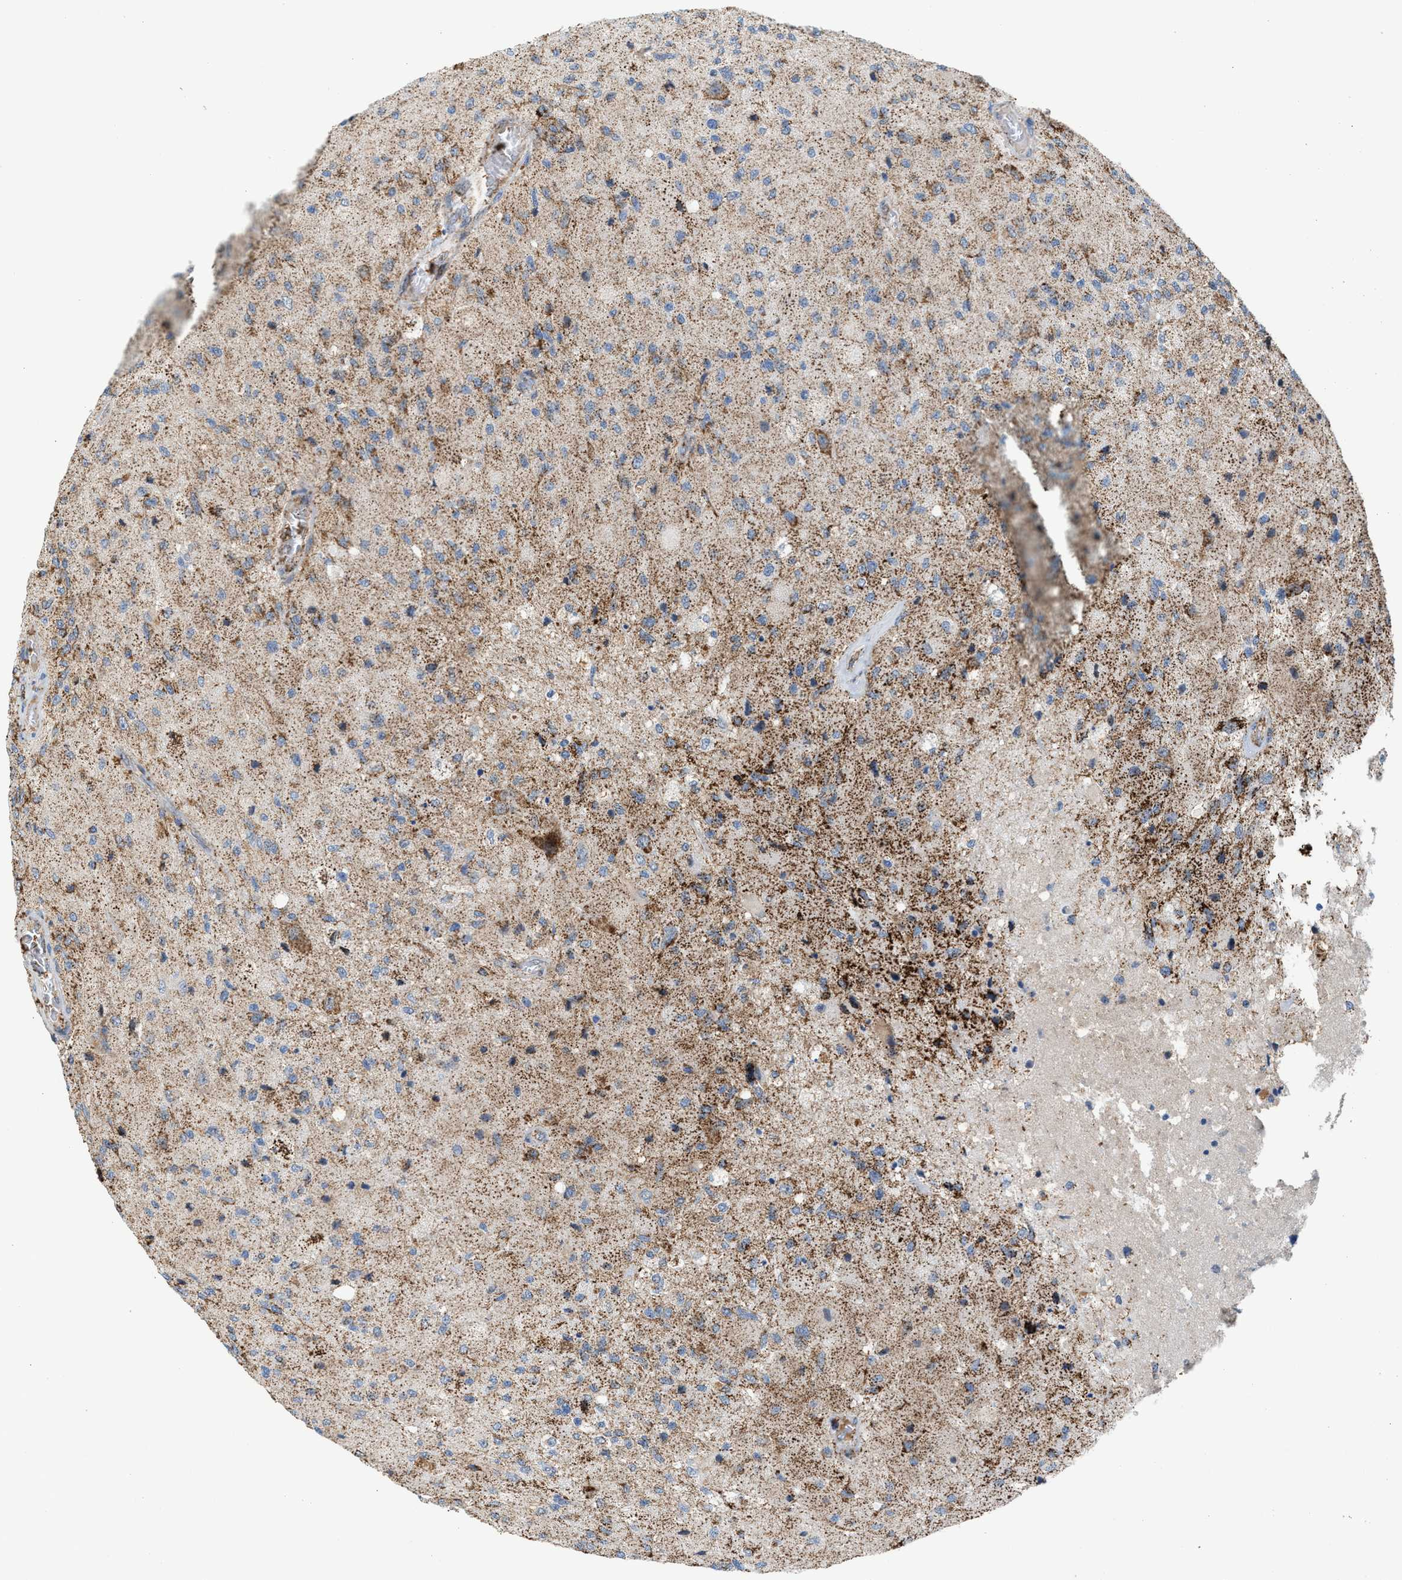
{"staining": {"intensity": "moderate", "quantity": ">75%", "location": "cytoplasmic/membranous"}, "tissue": "glioma", "cell_type": "Tumor cells", "image_type": "cancer", "snomed": [{"axis": "morphology", "description": "Normal tissue, NOS"}, {"axis": "morphology", "description": "Glioma, malignant, High grade"}, {"axis": "topography", "description": "Cerebral cortex"}], "caption": "Immunohistochemical staining of glioma shows medium levels of moderate cytoplasmic/membranous protein positivity in about >75% of tumor cells. The staining is performed using DAB (3,3'-diaminobenzidine) brown chromogen to label protein expression. The nuclei are counter-stained blue using hematoxylin.", "gene": "PMPCA", "patient": {"sex": "male", "age": 77}}